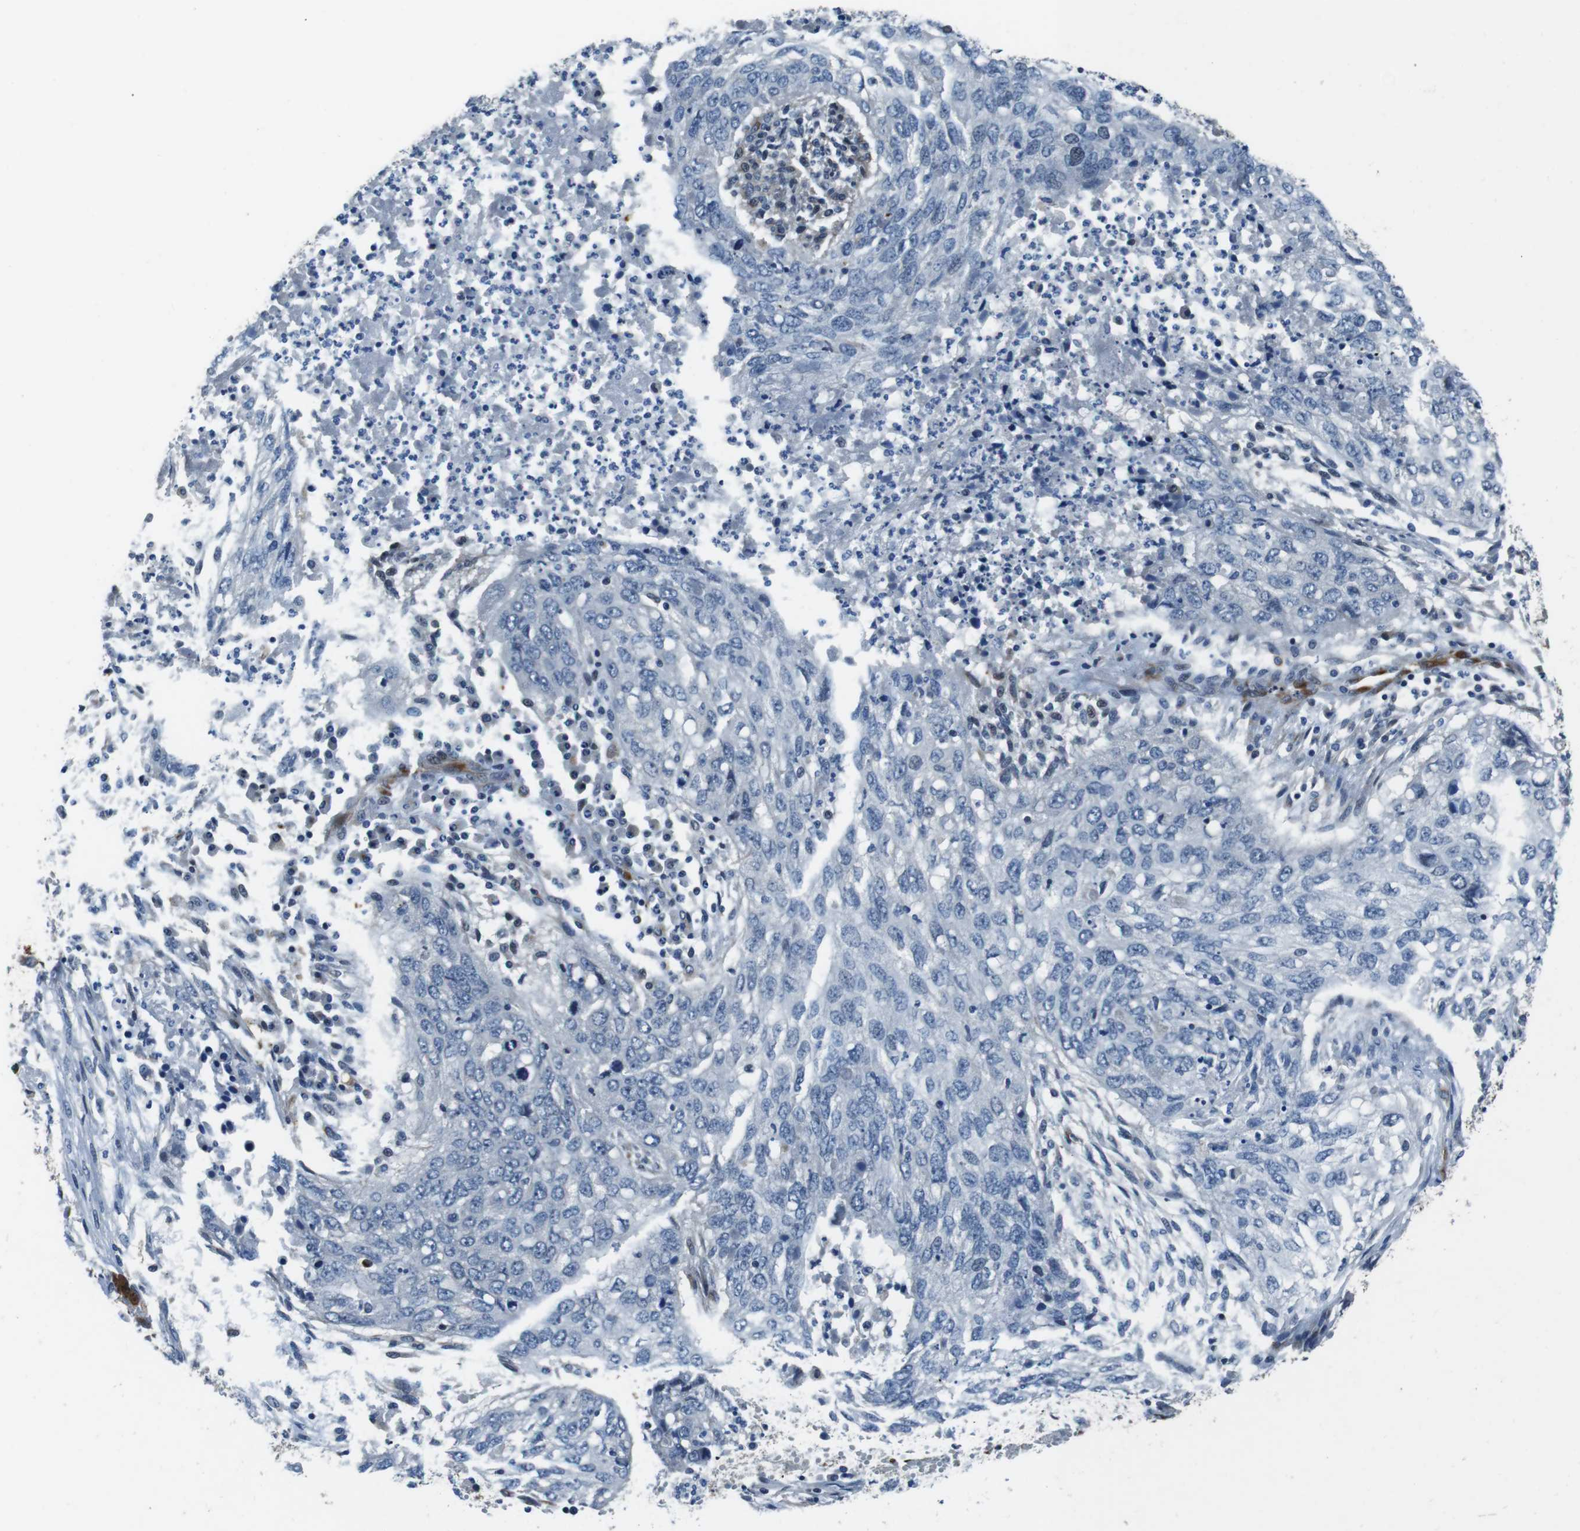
{"staining": {"intensity": "negative", "quantity": "none", "location": "none"}, "tissue": "lung cancer", "cell_type": "Tumor cells", "image_type": "cancer", "snomed": [{"axis": "morphology", "description": "Squamous cell carcinoma, NOS"}, {"axis": "topography", "description": "Lung"}], "caption": "Tumor cells are negative for protein expression in human lung cancer.", "gene": "LRRC49", "patient": {"sex": "female", "age": 63}}